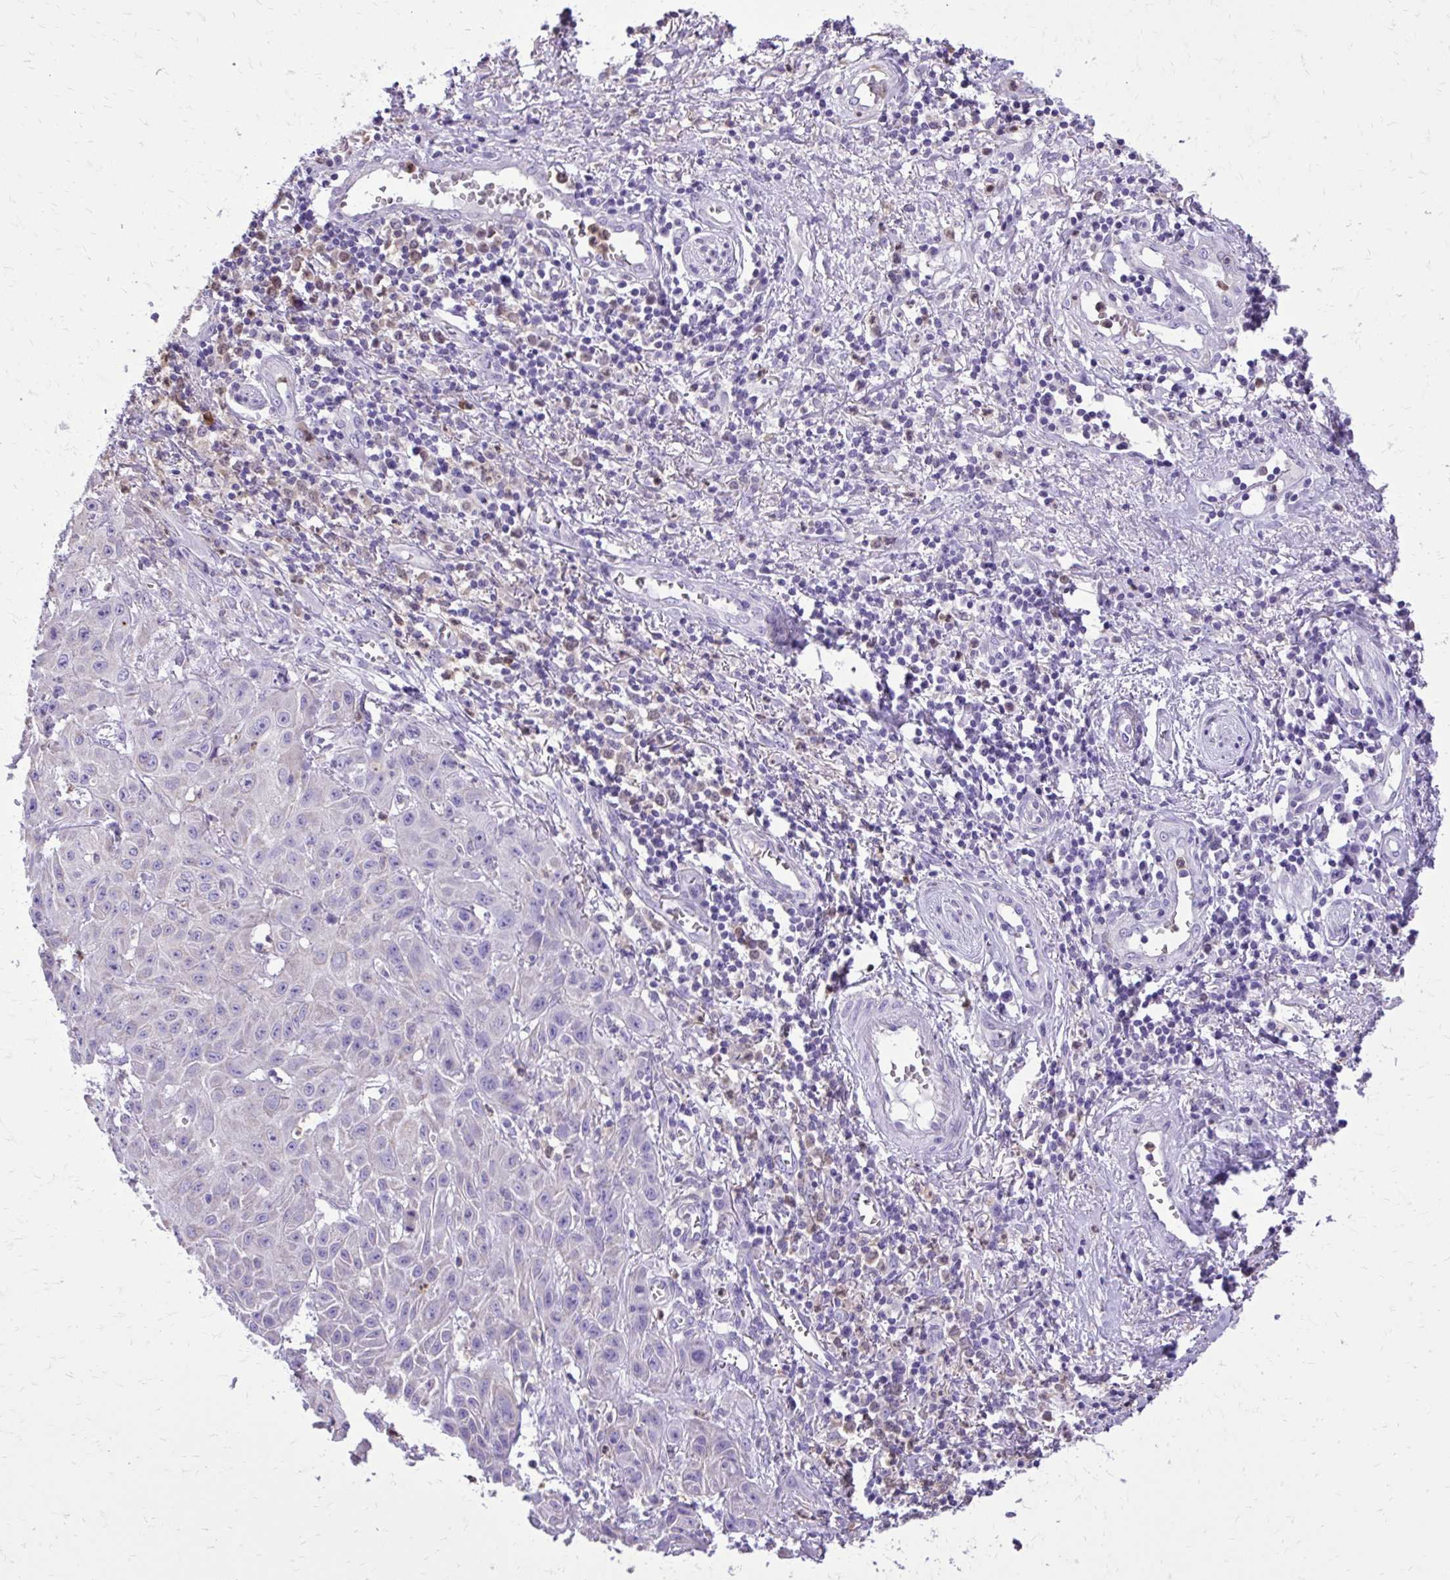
{"staining": {"intensity": "negative", "quantity": "none", "location": "none"}, "tissue": "skin cancer", "cell_type": "Tumor cells", "image_type": "cancer", "snomed": [{"axis": "morphology", "description": "Squamous cell carcinoma, NOS"}, {"axis": "topography", "description": "Skin"}, {"axis": "topography", "description": "Vulva"}], "caption": "Skin squamous cell carcinoma was stained to show a protein in brown. There is no significant staining in tumor cells.", "gene": "CAT", "patient": {"sex": "female", "age": 71}}